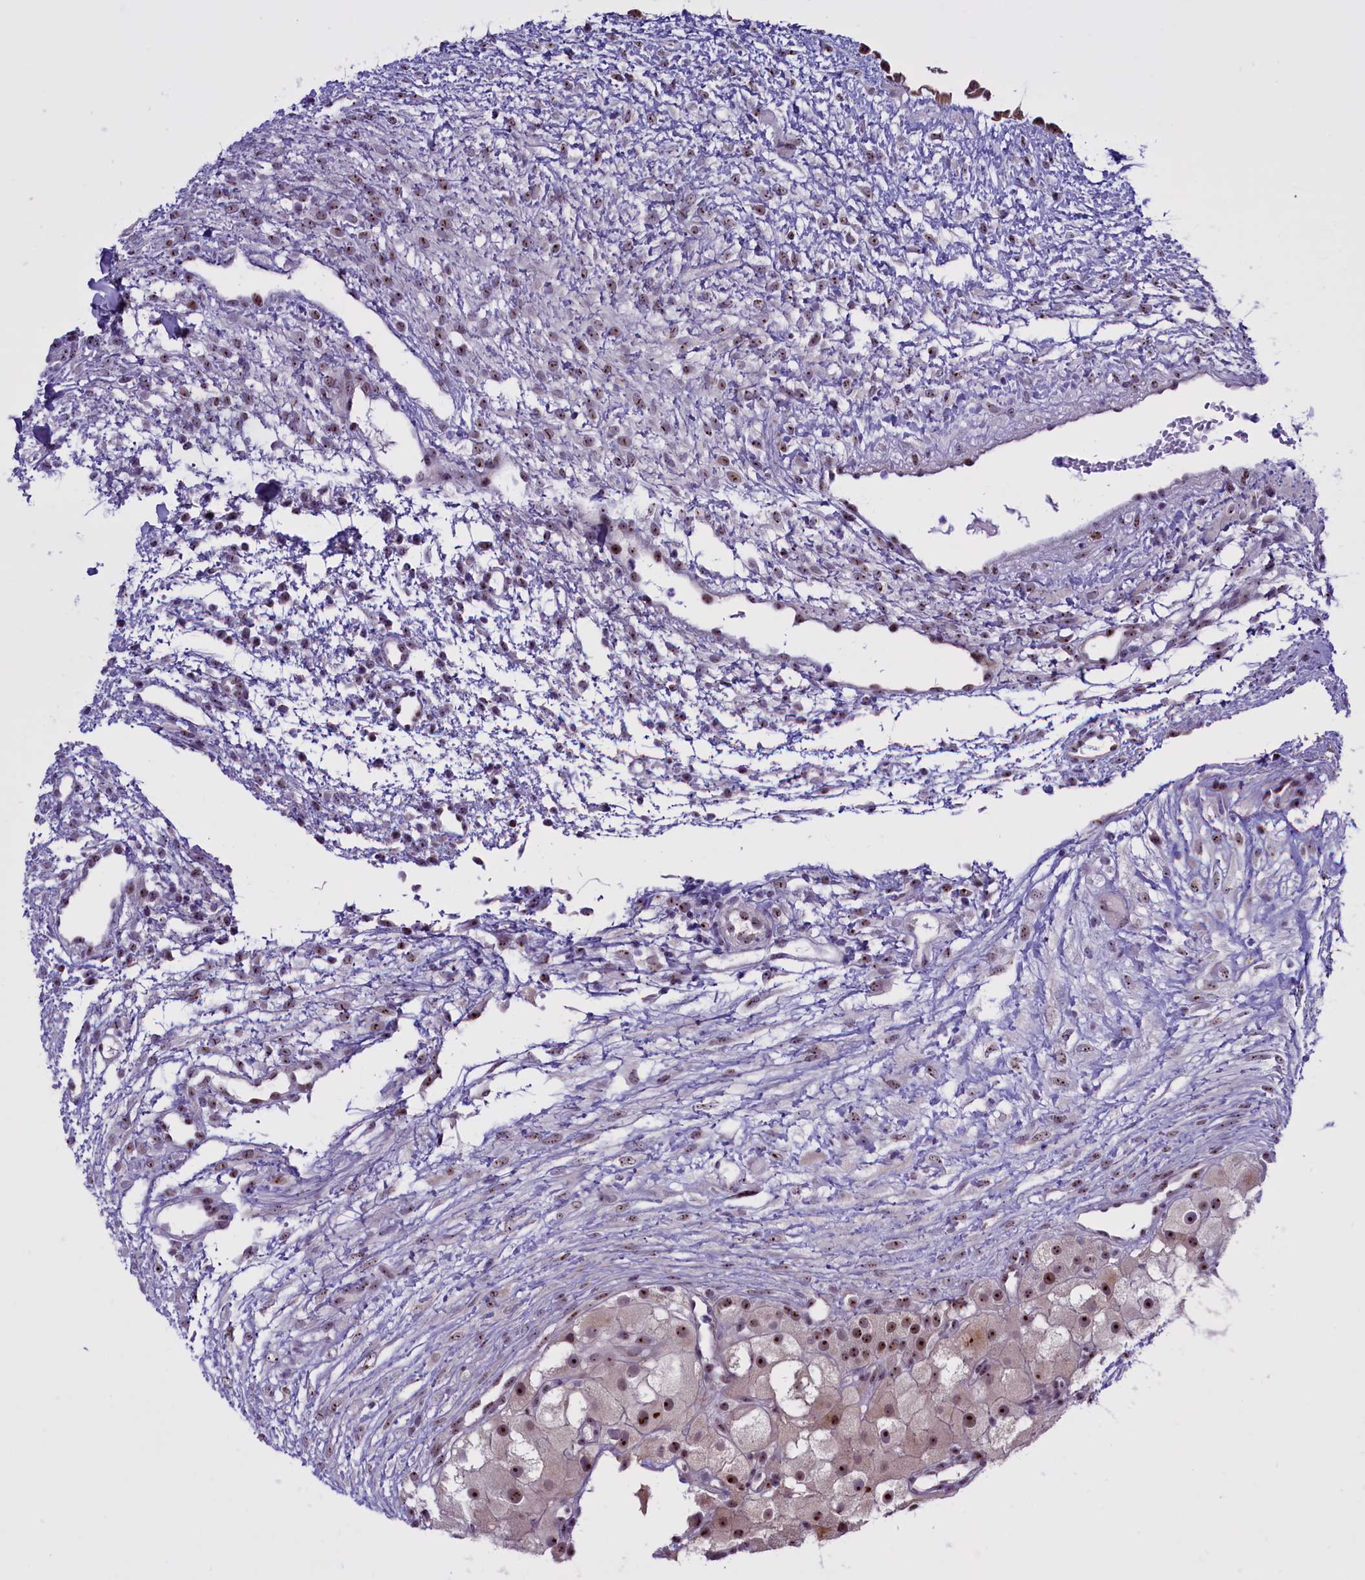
{"staining": {"intensity": "negative", "quantity": "none", "location": "none"}, "tissue": "ovary", "cell_type": "Ovarian stroma cells", "image_type": "normal", "snomed": [{"axis": "morphology", "description": "Normal tissue, NOS"}, {"axis": "morphology", "description": "Cyst, NOS"}, {"axis": "topography", "description": "Ovary"}], "caption": "Immunohistochemical staining of unremarkable ovary exhibits no significant expression in ovarian stroma cells.", "gene": "TBL3", "patient": {"sex": "female", "age": 18}}